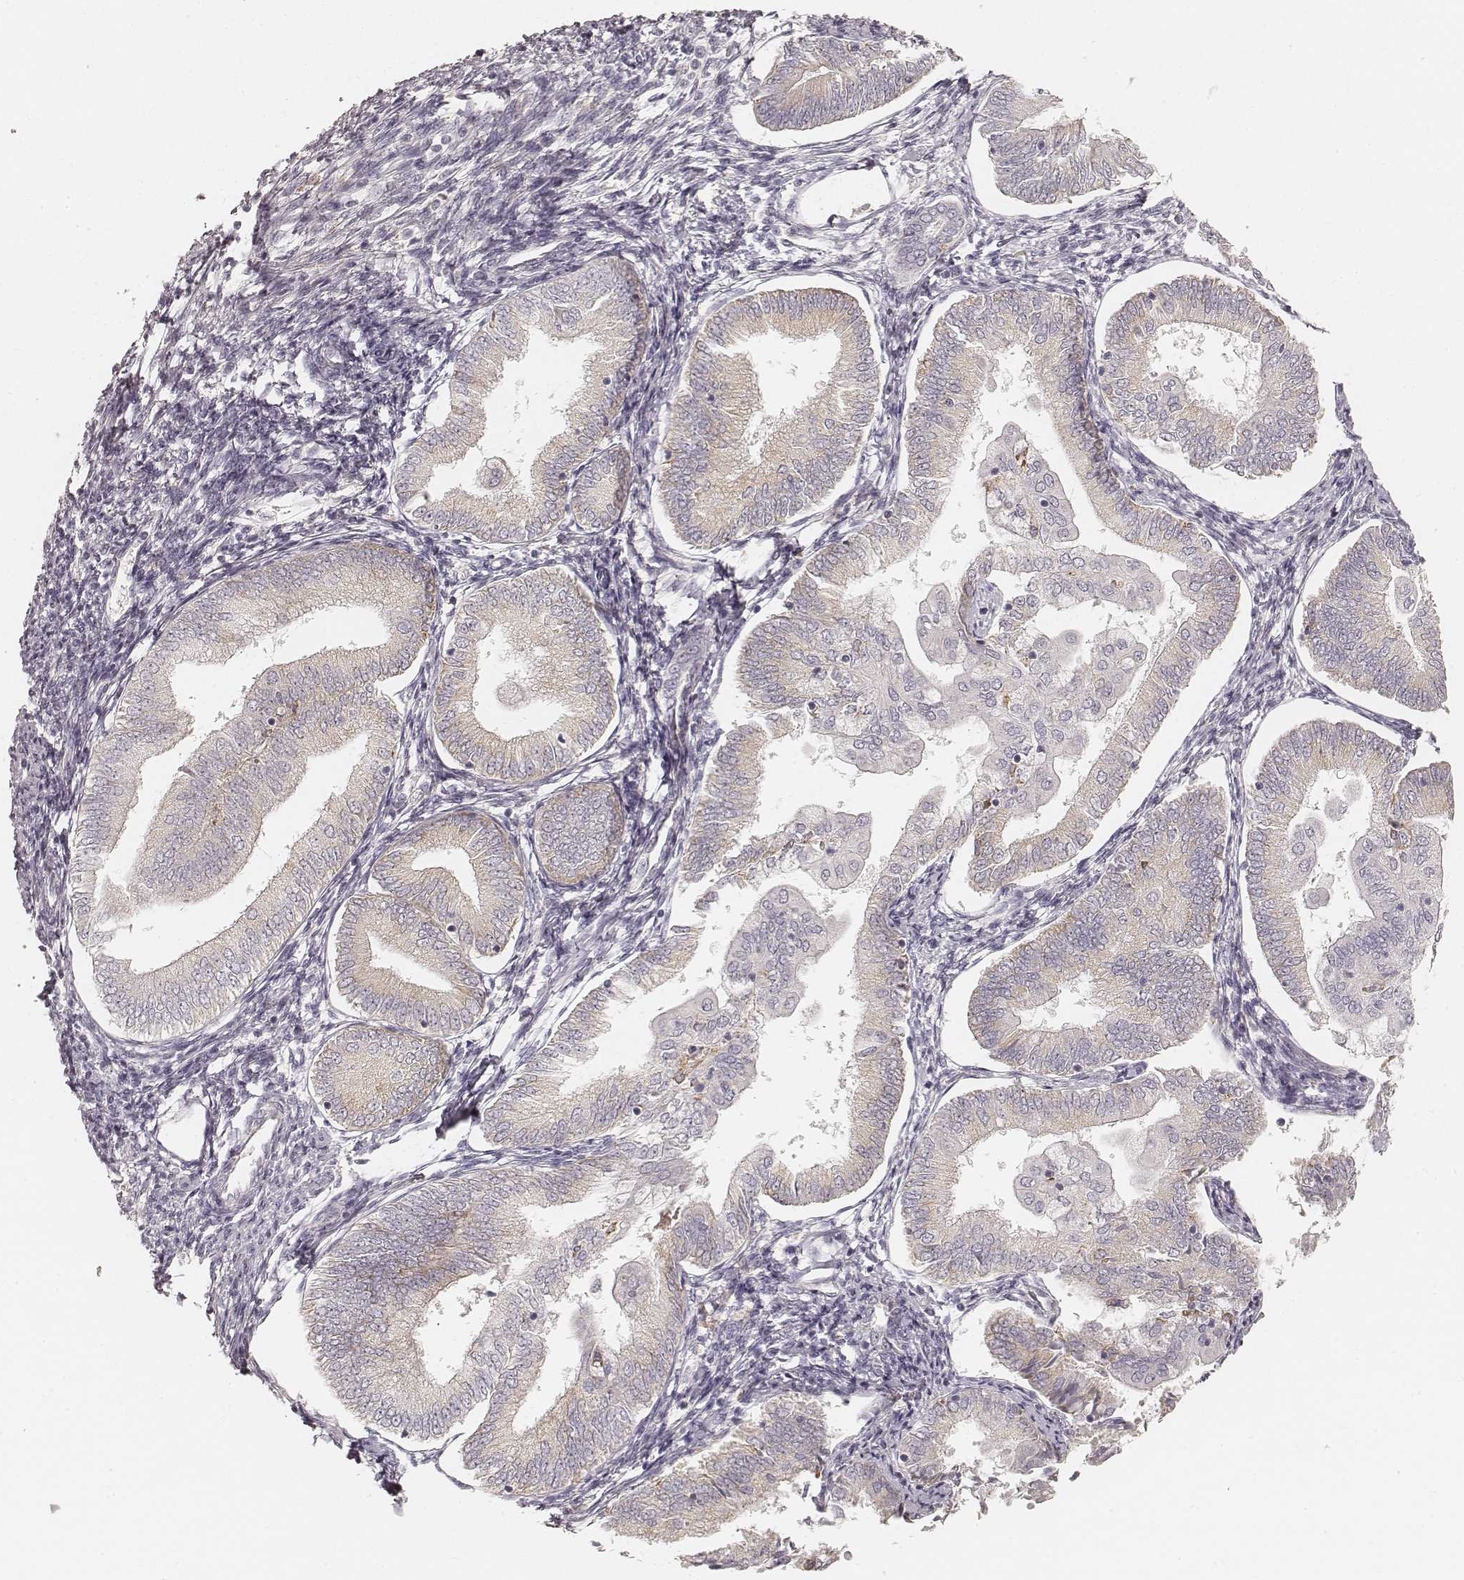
{"staining": {"intensity": "negative", "quantity": "none", "location": "none"}, "tissue": "endometrial cancer", "cell_type": "Tumor cells", "image_type": "cancer", "snomed": [{"axis": "morphology", "description": "Adenocarcinoma, NOS"}, {"axis": "topography", "description": "Endometrium"}], "caption": "Tumor cells are negative for protein expression in human adenocarcinoma (endometrial).", "gene": "FMNL2", "patient": {"sex": "female", "age": 55}}